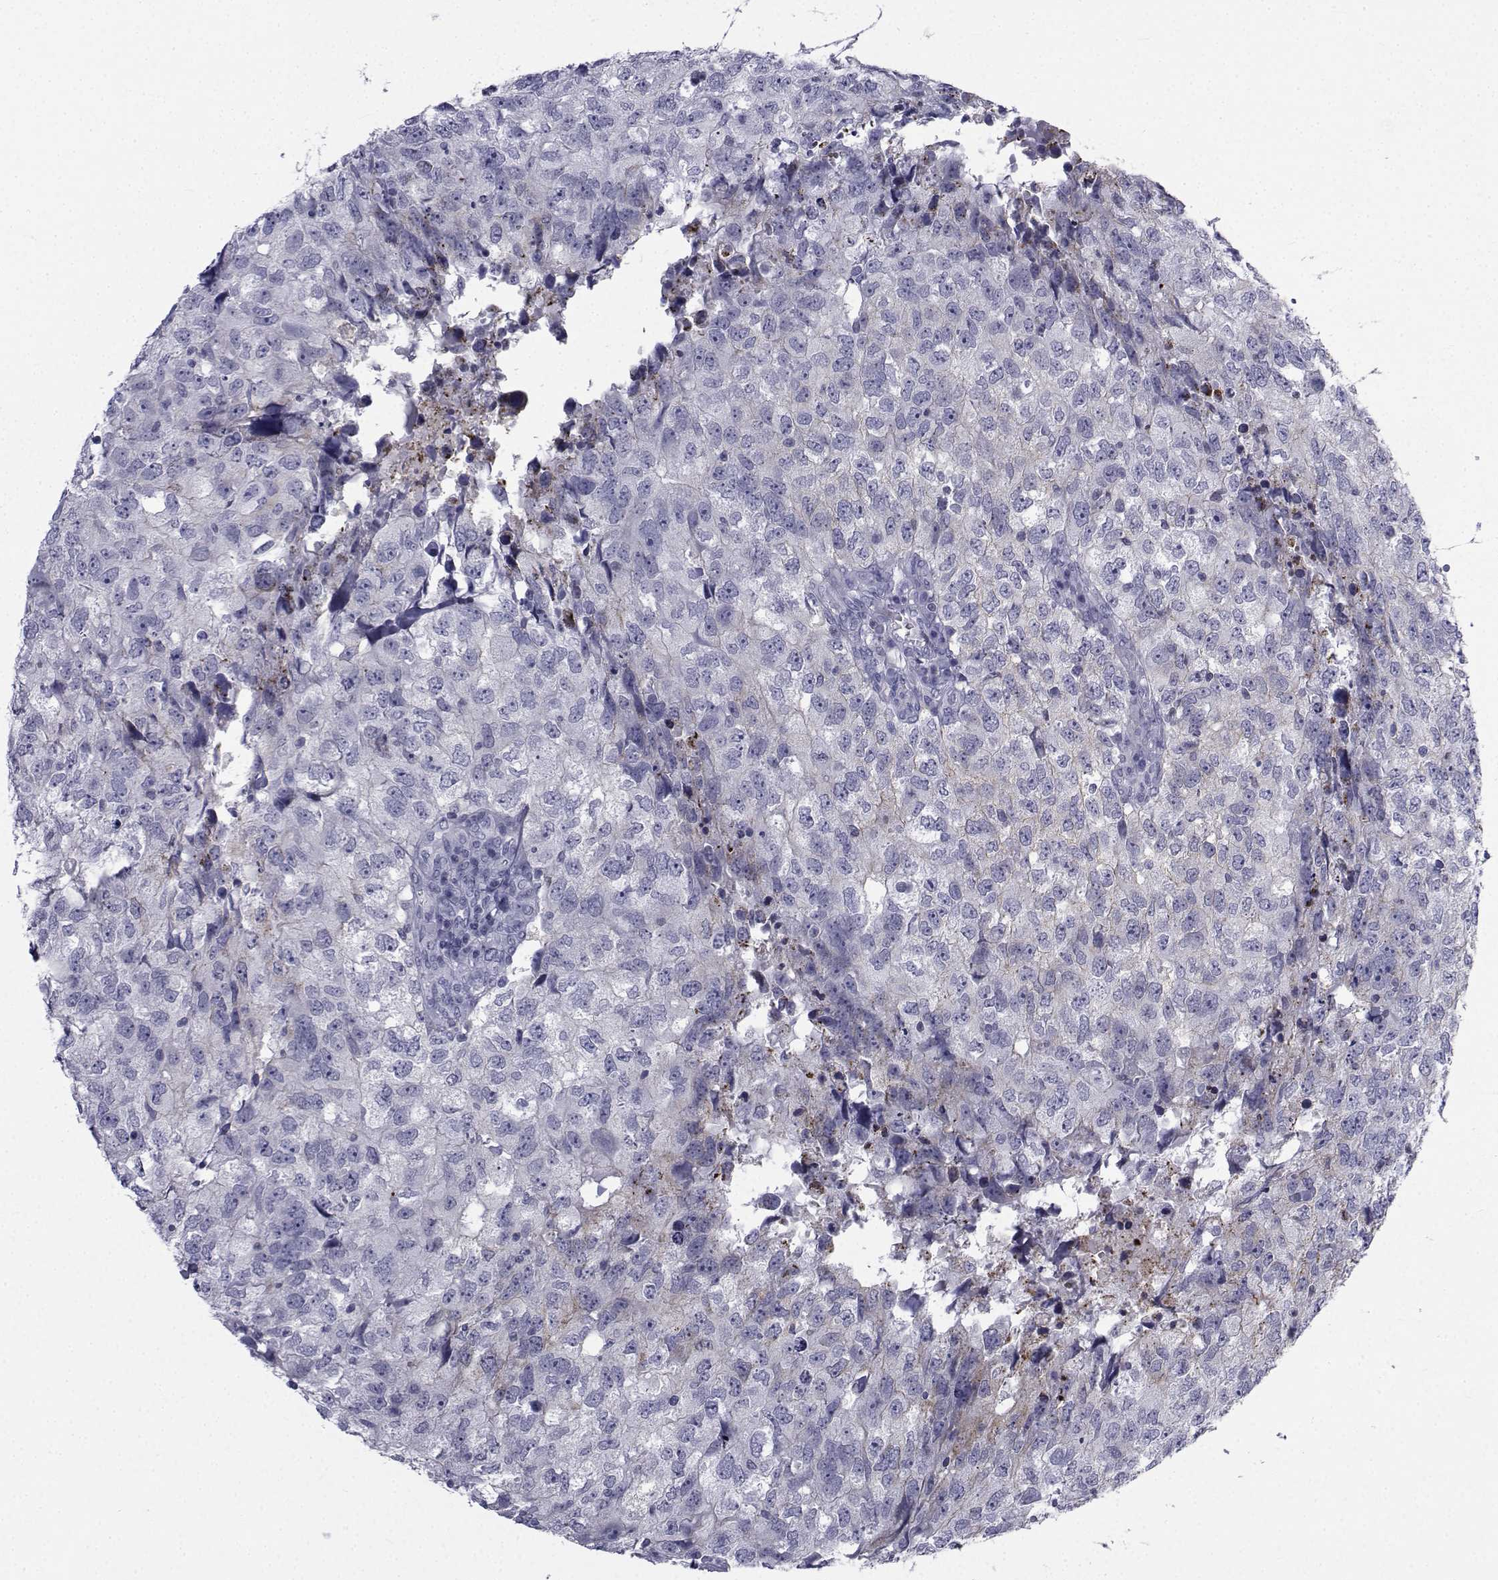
{"staining": {"intensity": "moderate", "quantity": "<25%", "location": "cytoplasmic/membranous"}, "tissue": "breast cancer", "cell_type": "Tumor cells", "image_type": "cancer", "snomed": [{"axis": "morphology", "description": "Duct carcinoma"}, {"axis": "topography", "description": "Breast"}], "caption": "A histopathology image of human breast invasive ductal carcinoma stained for a protein exhibits moderate cytoplasmic/membranous brown staining in tumor cells. The protein of interest is stained brown, and the nuclei are stained in blue (DAB (3,3'-diaminobenzidine) IHC with brightfield microscopy, high magnification).", "gene": "PDE6H", "patient": {"sex": "female", "age": 30}}